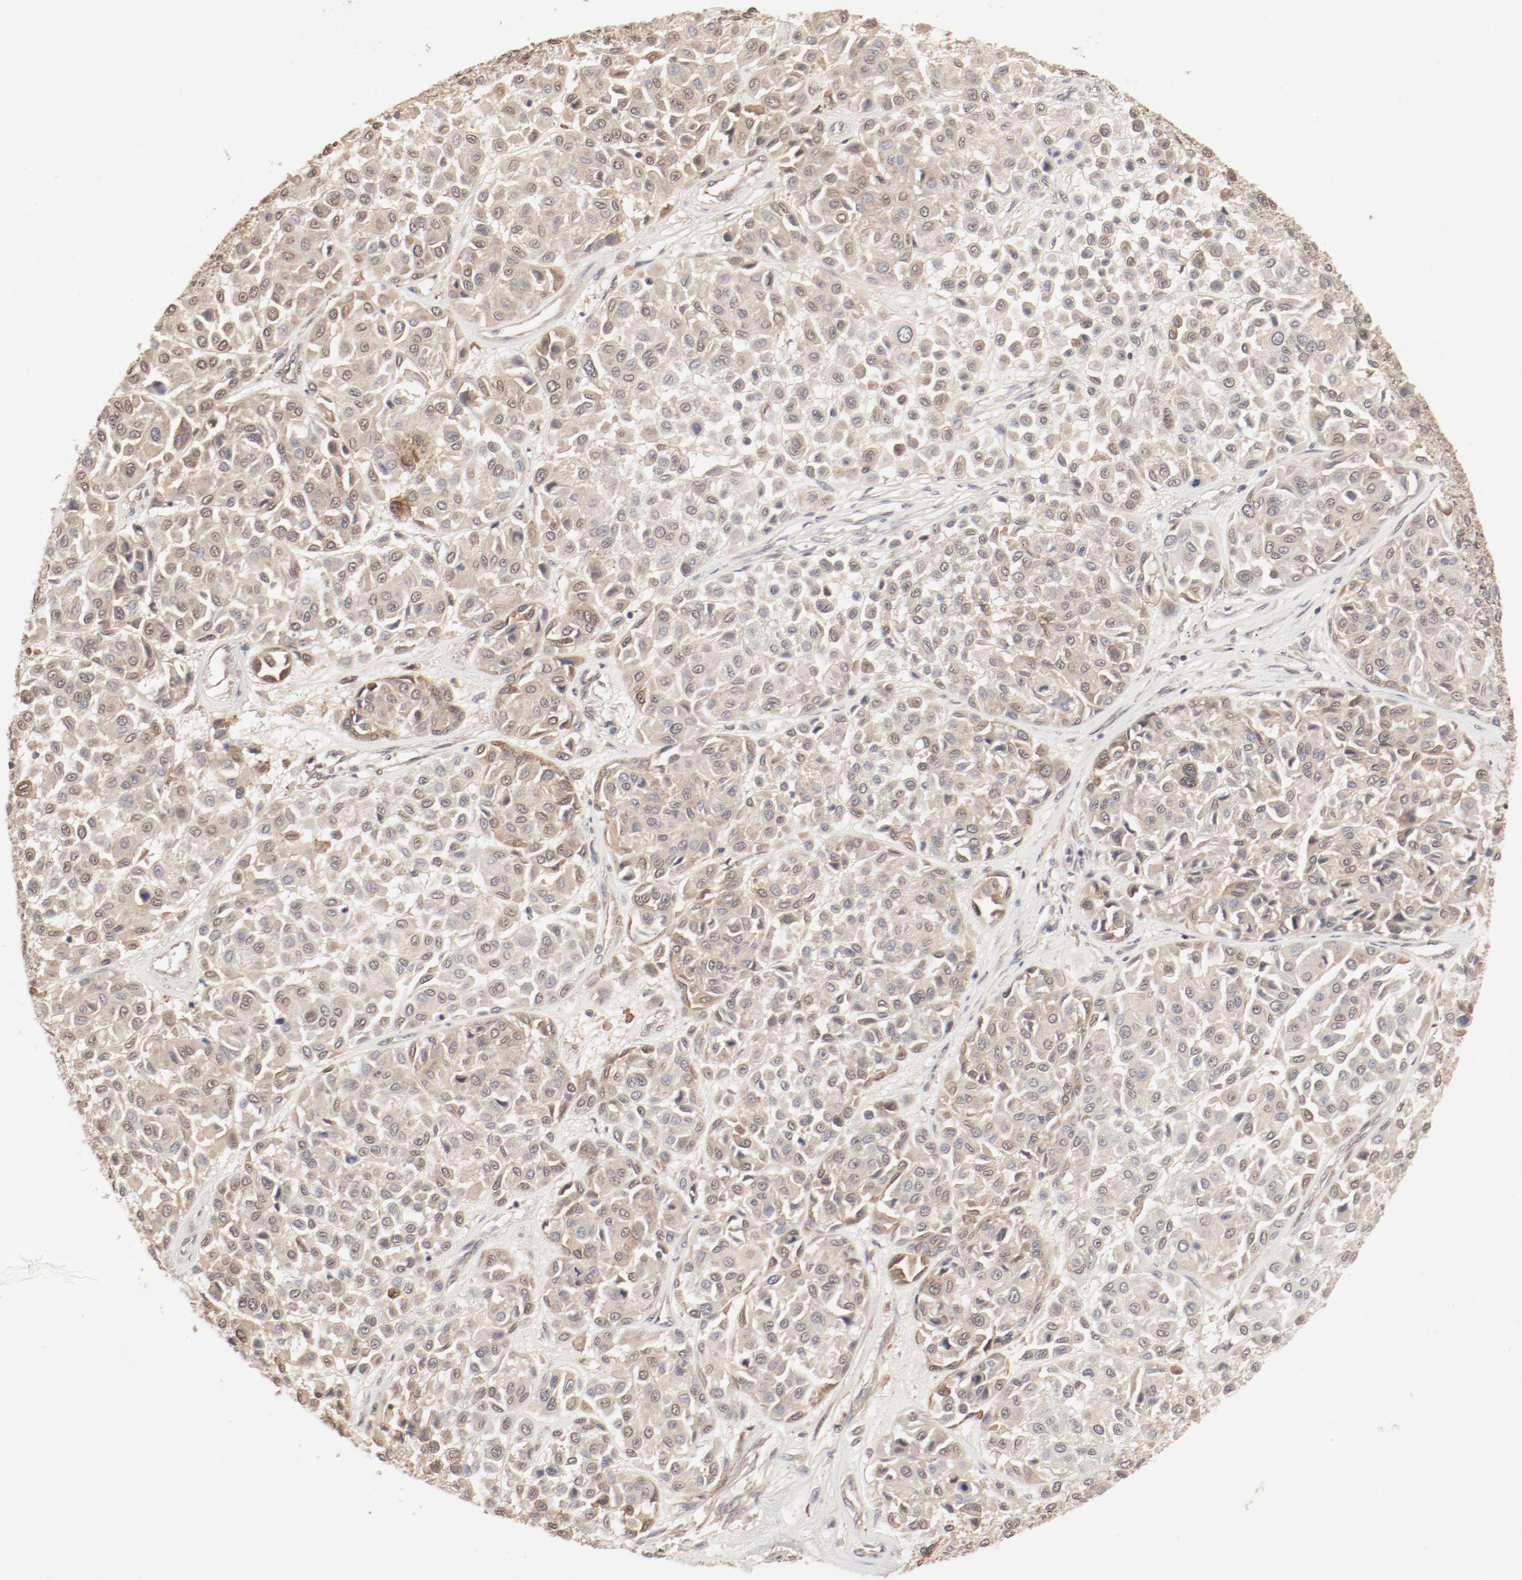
{"staining": {"intensity": "moderate", "quantity": ">75%", "location": "cytoplasmic/membranous,nuclear"}, "tissue": "melanoma", "cell_type": "Tumor cells", "image_type": "cancer", "snomed": [{"axis": "morphology", "description": "Malignant melanoma, Metastatic site"}, {"axis": "topography", "description": "Soft tissue"}], "caption": "IHC histopathology image of human malignant melanoma (metastatic site) stained for a protein (brown), which exhibits medium levels of moderate cytoplasmic/membranous and nuclear expression in about >75% of tumor cells.", "gene": "IL3RA", "patient": {"sex": "male", "age": 41}}